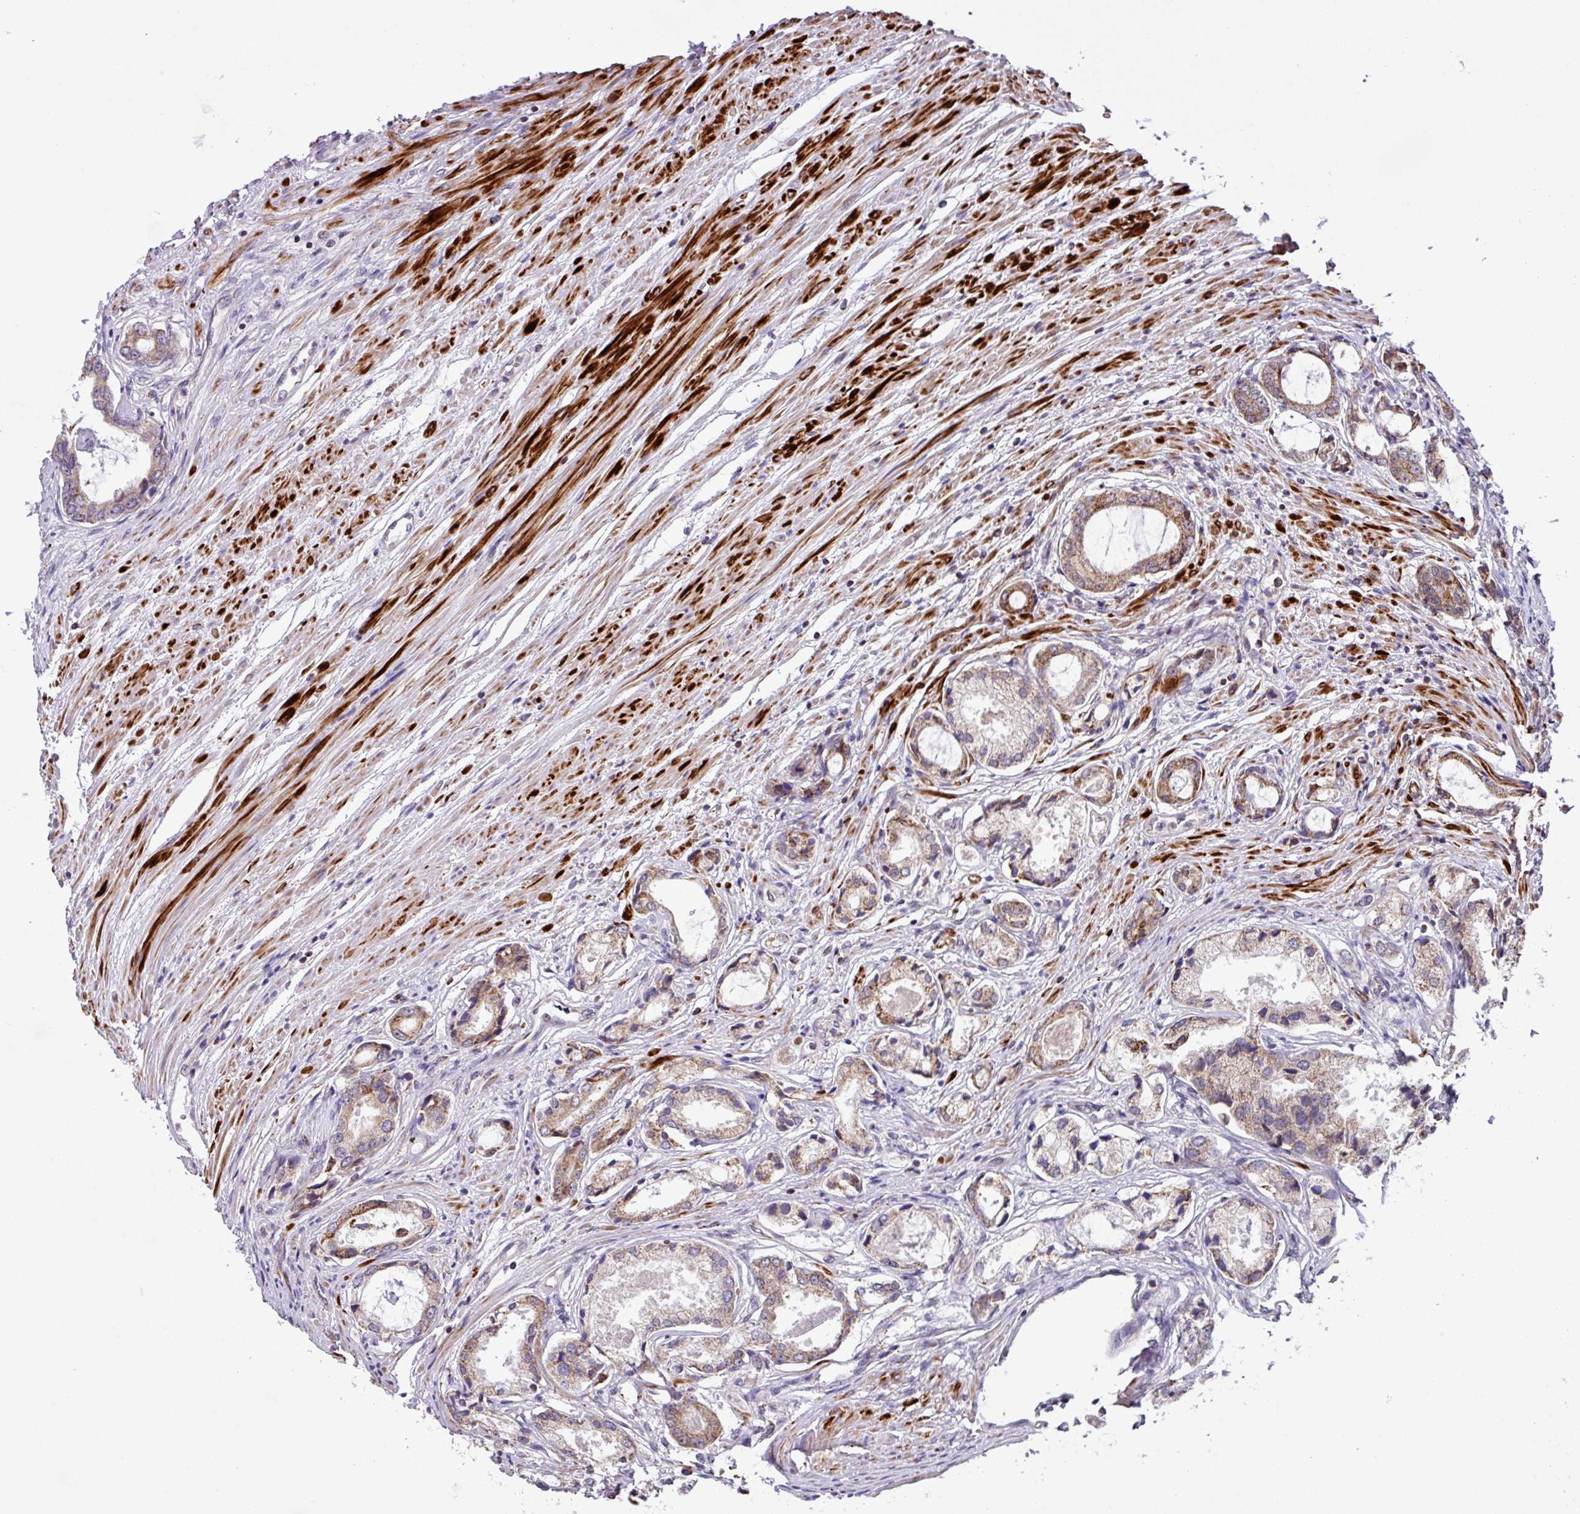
{"staining": {"intensity": "weak", "quantity": "25%-75%", "location": "cytoplasmic/membranous"}, "tissue": "prostate cancer", "cell_type": "Tumor cells", "image_type": "cancer", "snomed": [{"axis": "morphology", "description": "Adenocarcinoma, Low grade"}, {"axis": "topography", "description": "Prostate"}], "caption": "Prostate cancer (low-grade adenocarcinoma) was stained to show a protein in brown. There is low levels of weak cytoplasmic/membranous positivity in about 25%-75% of tumor cells. (Stains: DAB in brown, nuclei in blue, Microscopy: brightfield microscopy at high magnification).", "gene": "AKIRIN1", "patient": {"sex": "male", "age": 68}}